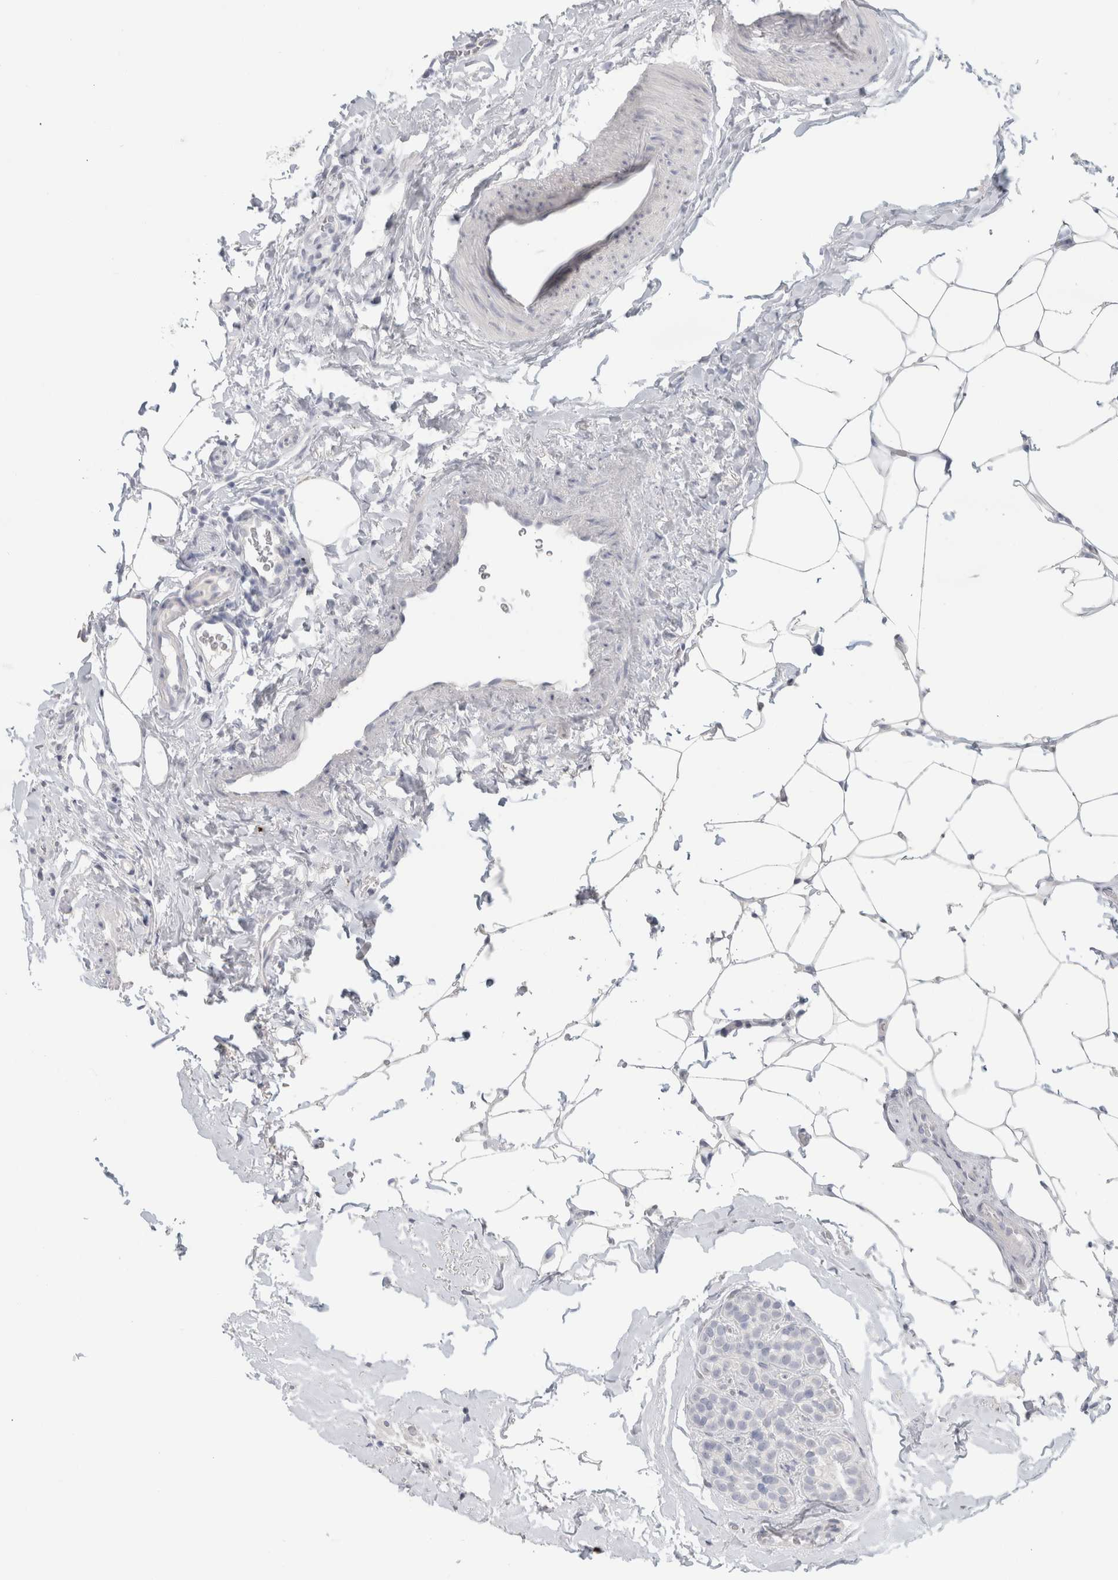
{"staining": {"intensity": "negative", "quantity": "none", "location": "none"}, "tissue": "breast cancer", "cell_type": "Tumor cells", "image_type": "cancer", "snomed": [{"axis": "morphology", "description": "Lobular carcinoma"}, {"axis": "topography", "description": "Breast"}], "caption": "Breast cancer (lobular carcinoma) was stained to show a protein in brown. There is no significant staining in tumor cells.", "gene": "SLC6A1", "patient": {"sex": "female", "age": 50}}